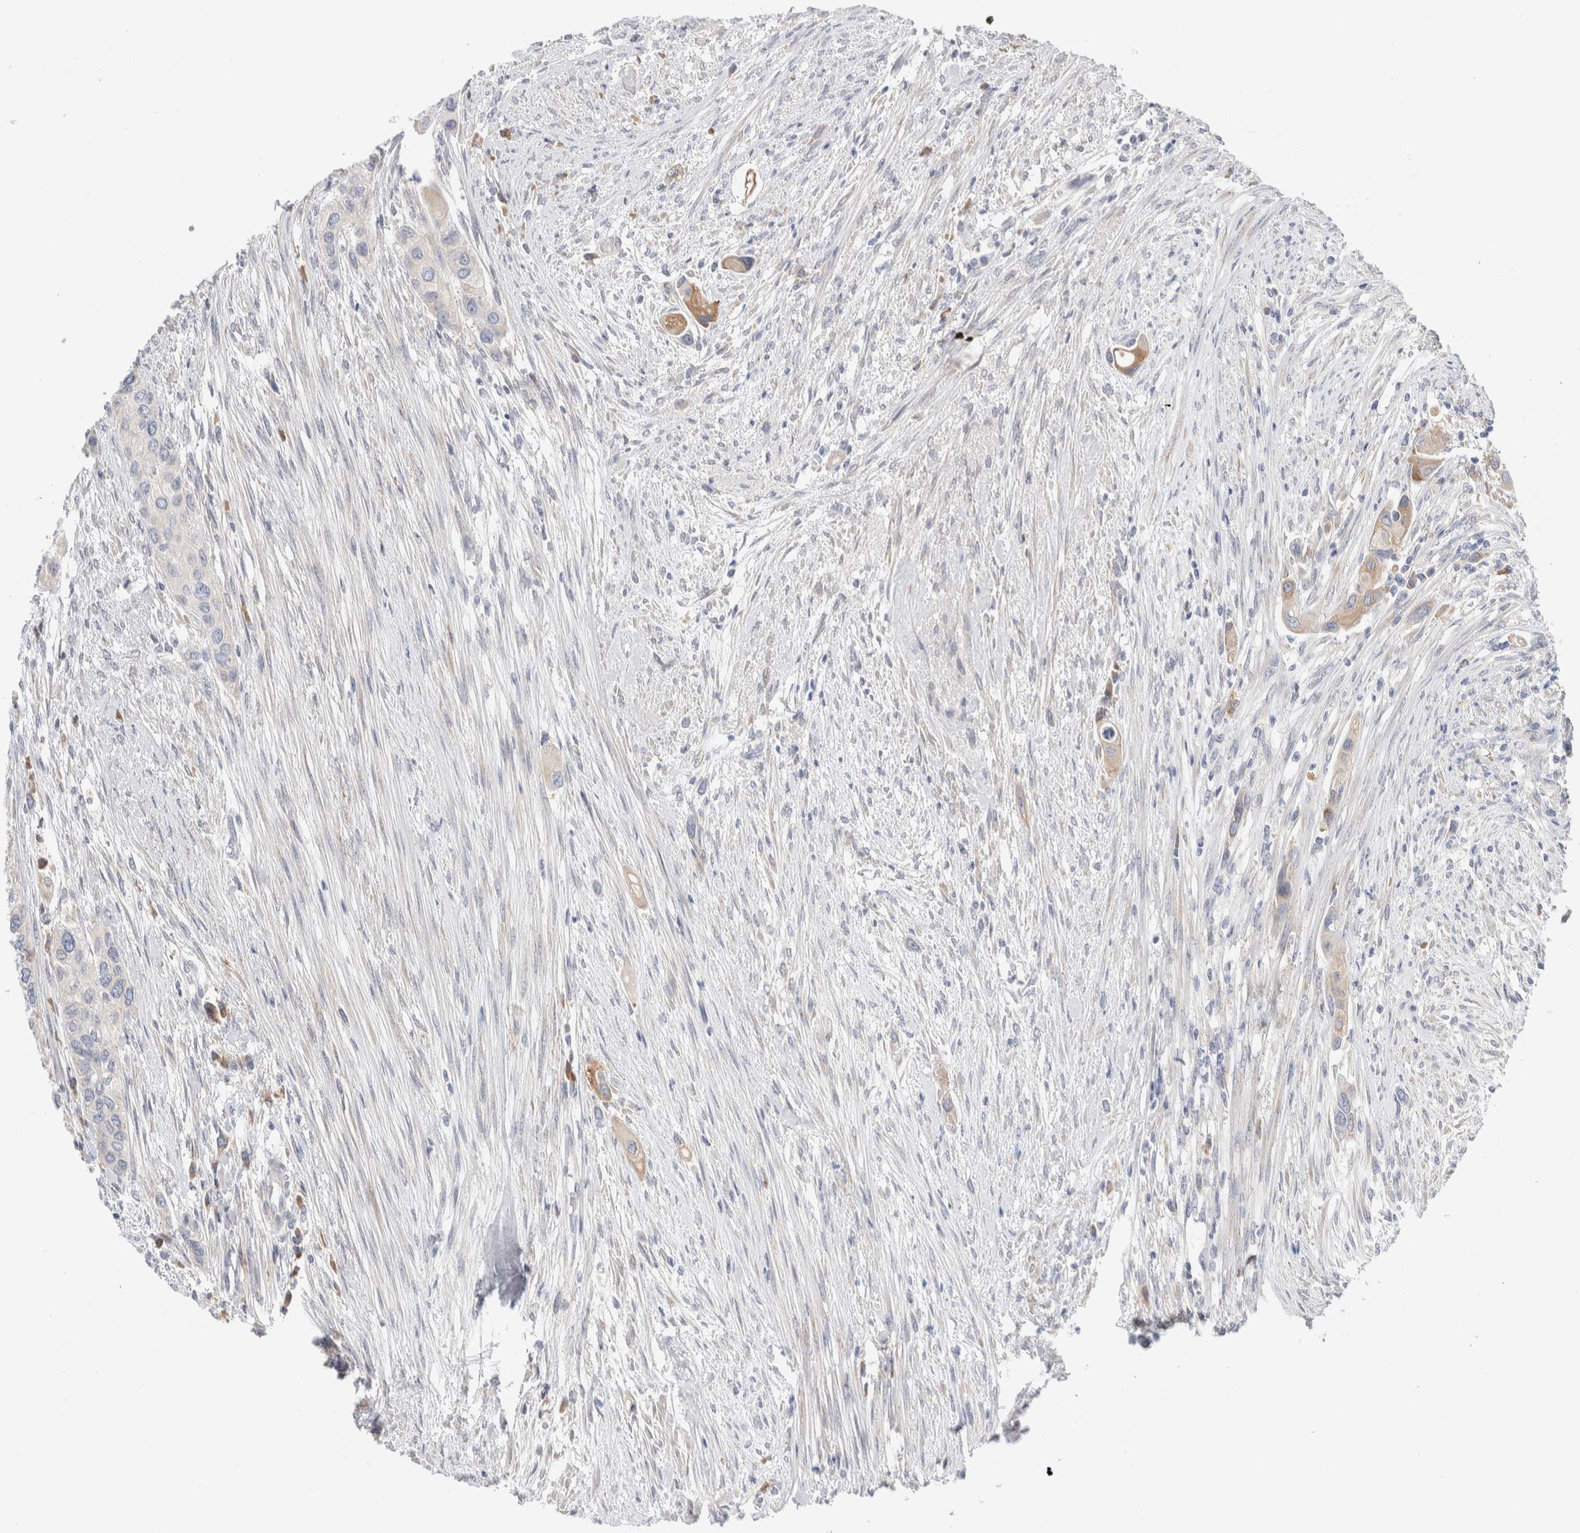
{"staining": {"intensity": "weak", "quantity": "<25%", "location": "cytoplasmic/membranous"}, "tissue": "urothelial cancer", "cell_type": "Tumor cells", "image_type": "cancer", "snomed": [{"axis": "morphology", "description": "Urothelial carcinoma, High grade"}, {"axis": "topography", "description": "Urinary bladder"}], "caption": "Immunohistochemical staining of human urothelial carcinoma (high-grade) displays no significant positivity in tumor cells.", "gene": "RUSF1", "patient": {"sex": "female", "age": 56}}